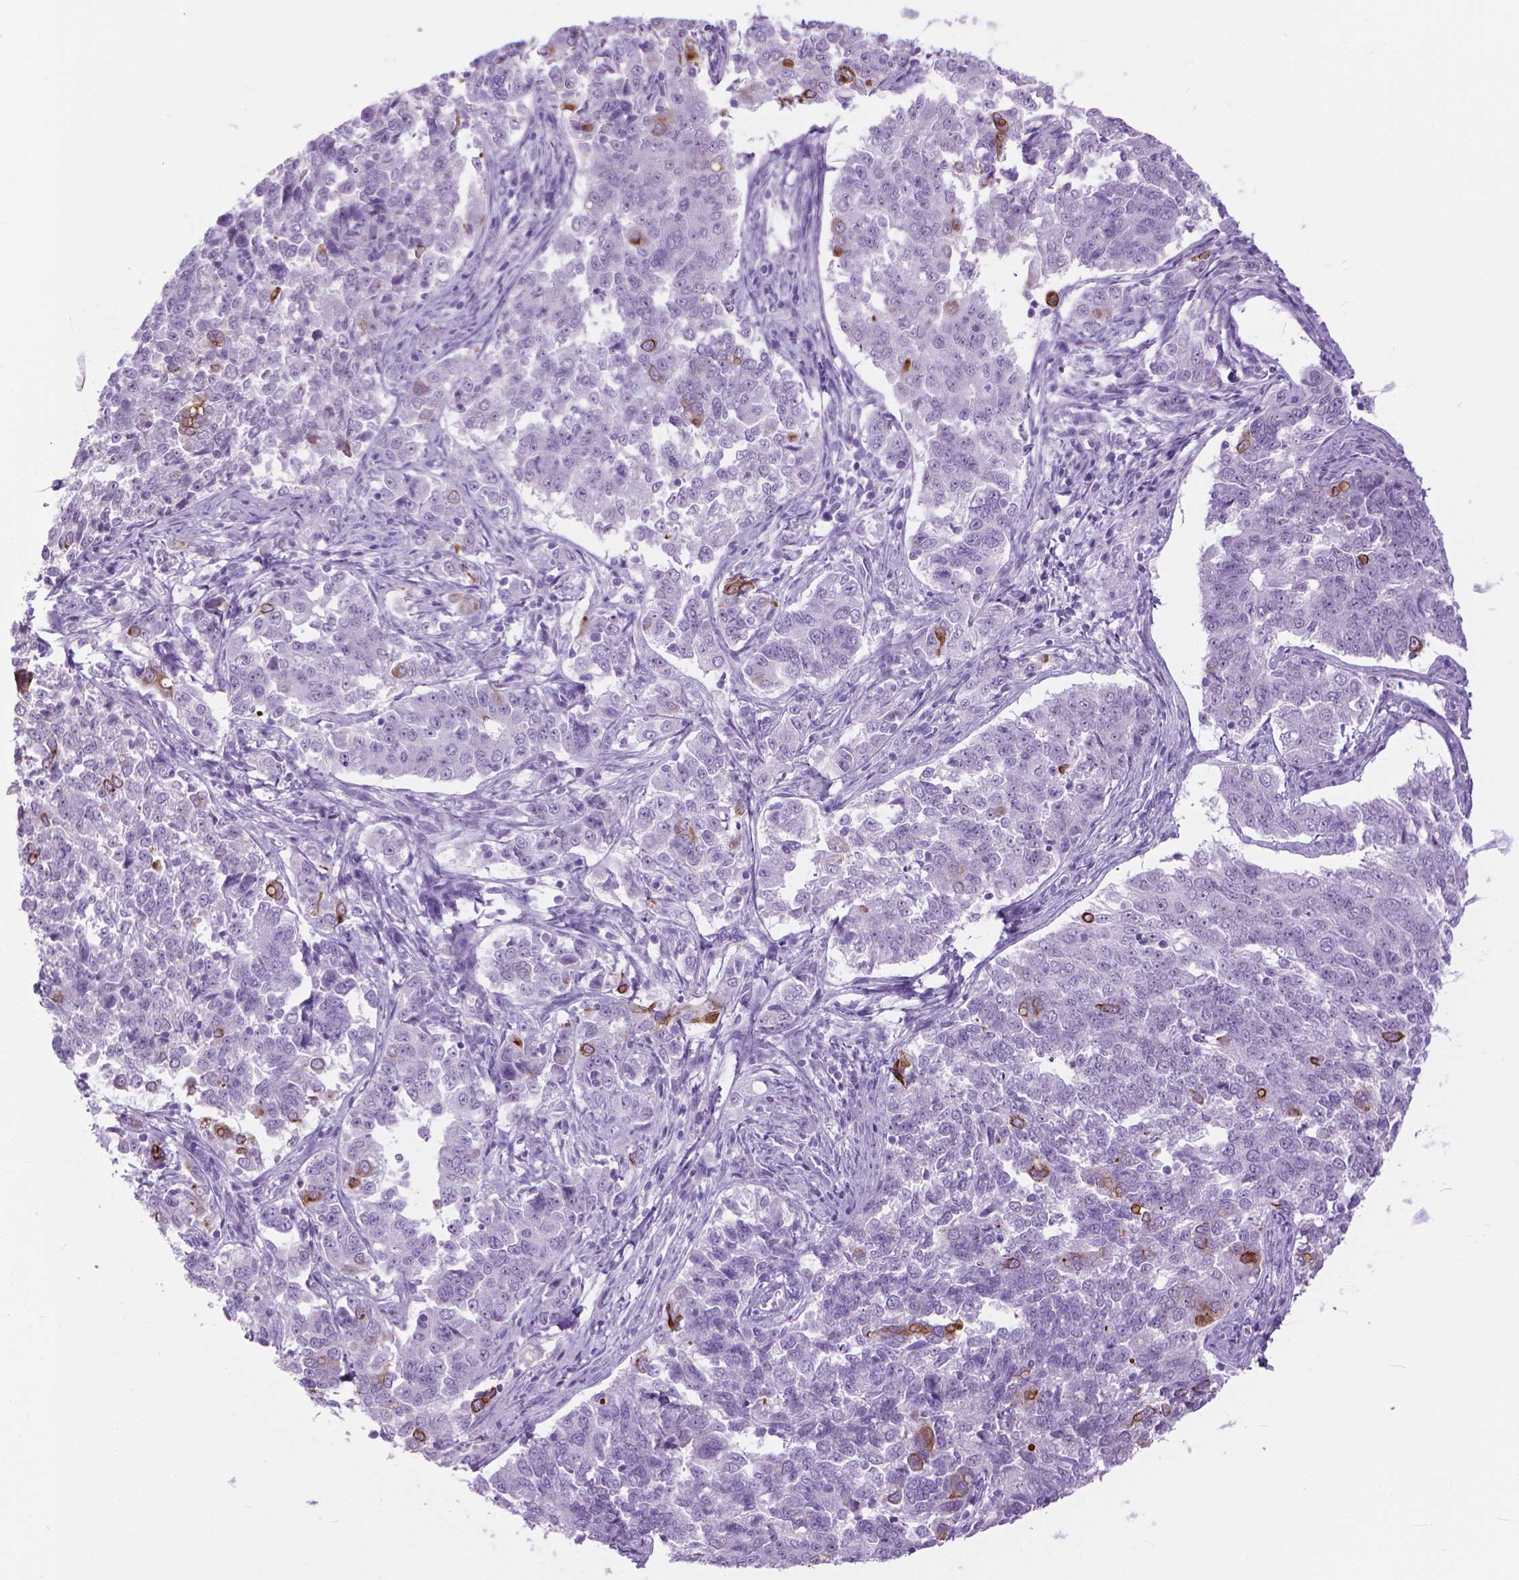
{"staining": {"intensity": "strong", "quantity": "<25%", "location": "cytoplasmic/membranous"}, "tissue": "endometrial cancer", "cell_type": "Tumor cells", "image_type": "cancer", "snomed": [{"axis": "morphology", "description": "Adenocarcinoma, NOS"}, {"axis": "topography", "description": "Endometrium"}], "caption": "Adenocarcinoma (endometrial) was stained to show a protein in brown. There is medium levels of strong cytoplasmic/membranous positivity in about <25% of tumor cells.", "gene": "HTR2B", "patient": {"sex": "female", "age": 43}}